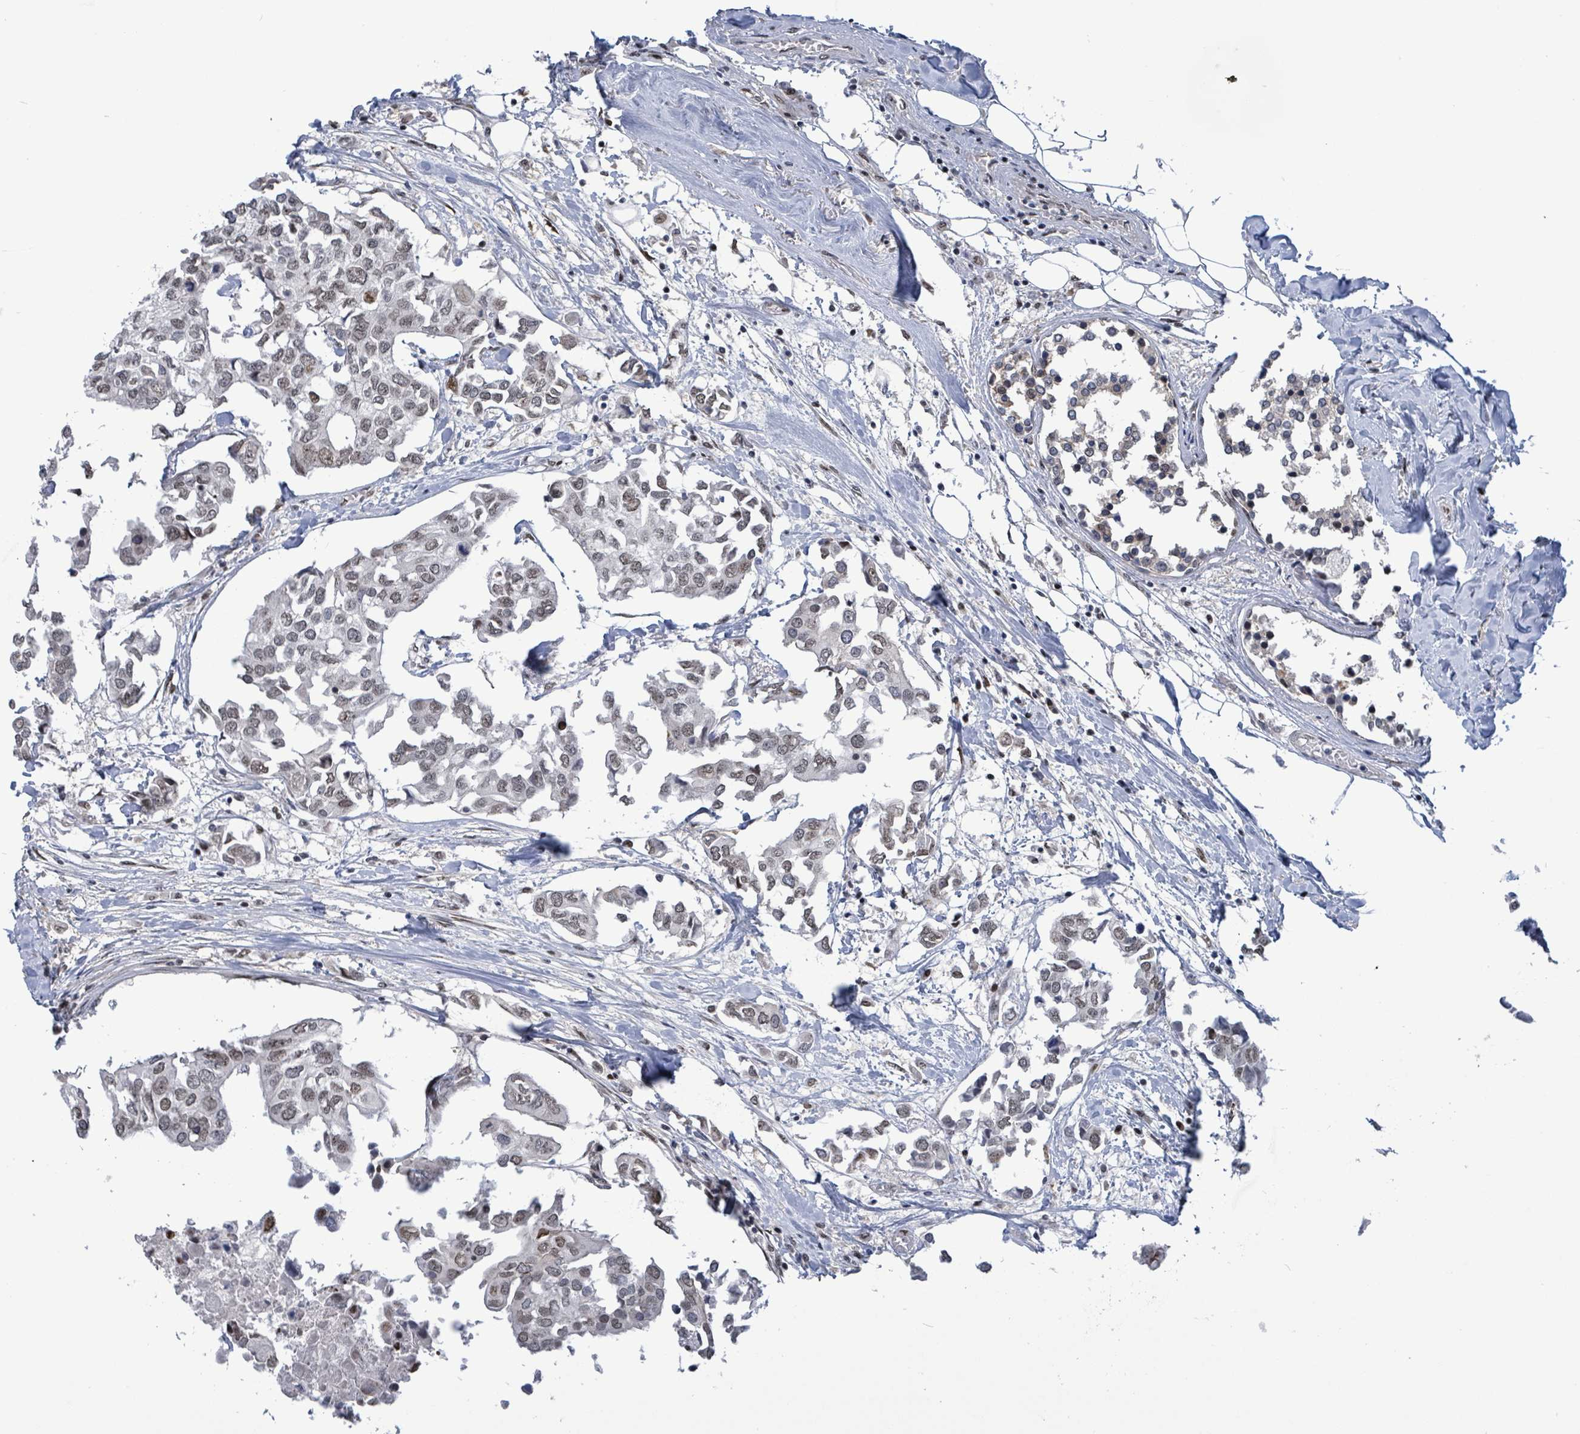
{"staining": {"intensity": "moderate", "quantity": ">75%", "location": "nuclear"}, "tissue": "breast cancer", "cell_type": "Tumor cells", "image_type": "cancer", "snomed": [{"axis": "morphology", "description": "Duct carcinoma"}, {"axis": "topography", "description": "Breast"}], "caption": "DAB (3,3'-diaminobenzidine) immunohistochemical staining of breast cancer (infiltrating ductal carcinoma) demonstrates moderate nuclear protein positivity in approximately >75% of tumor cells. (DAB (3,3'-diaminobenzidine) IHC, brown staining for protein, blue staining for nuclei).", "gene": "RRN3", "patient": {"sex": "female", "age": 83}}